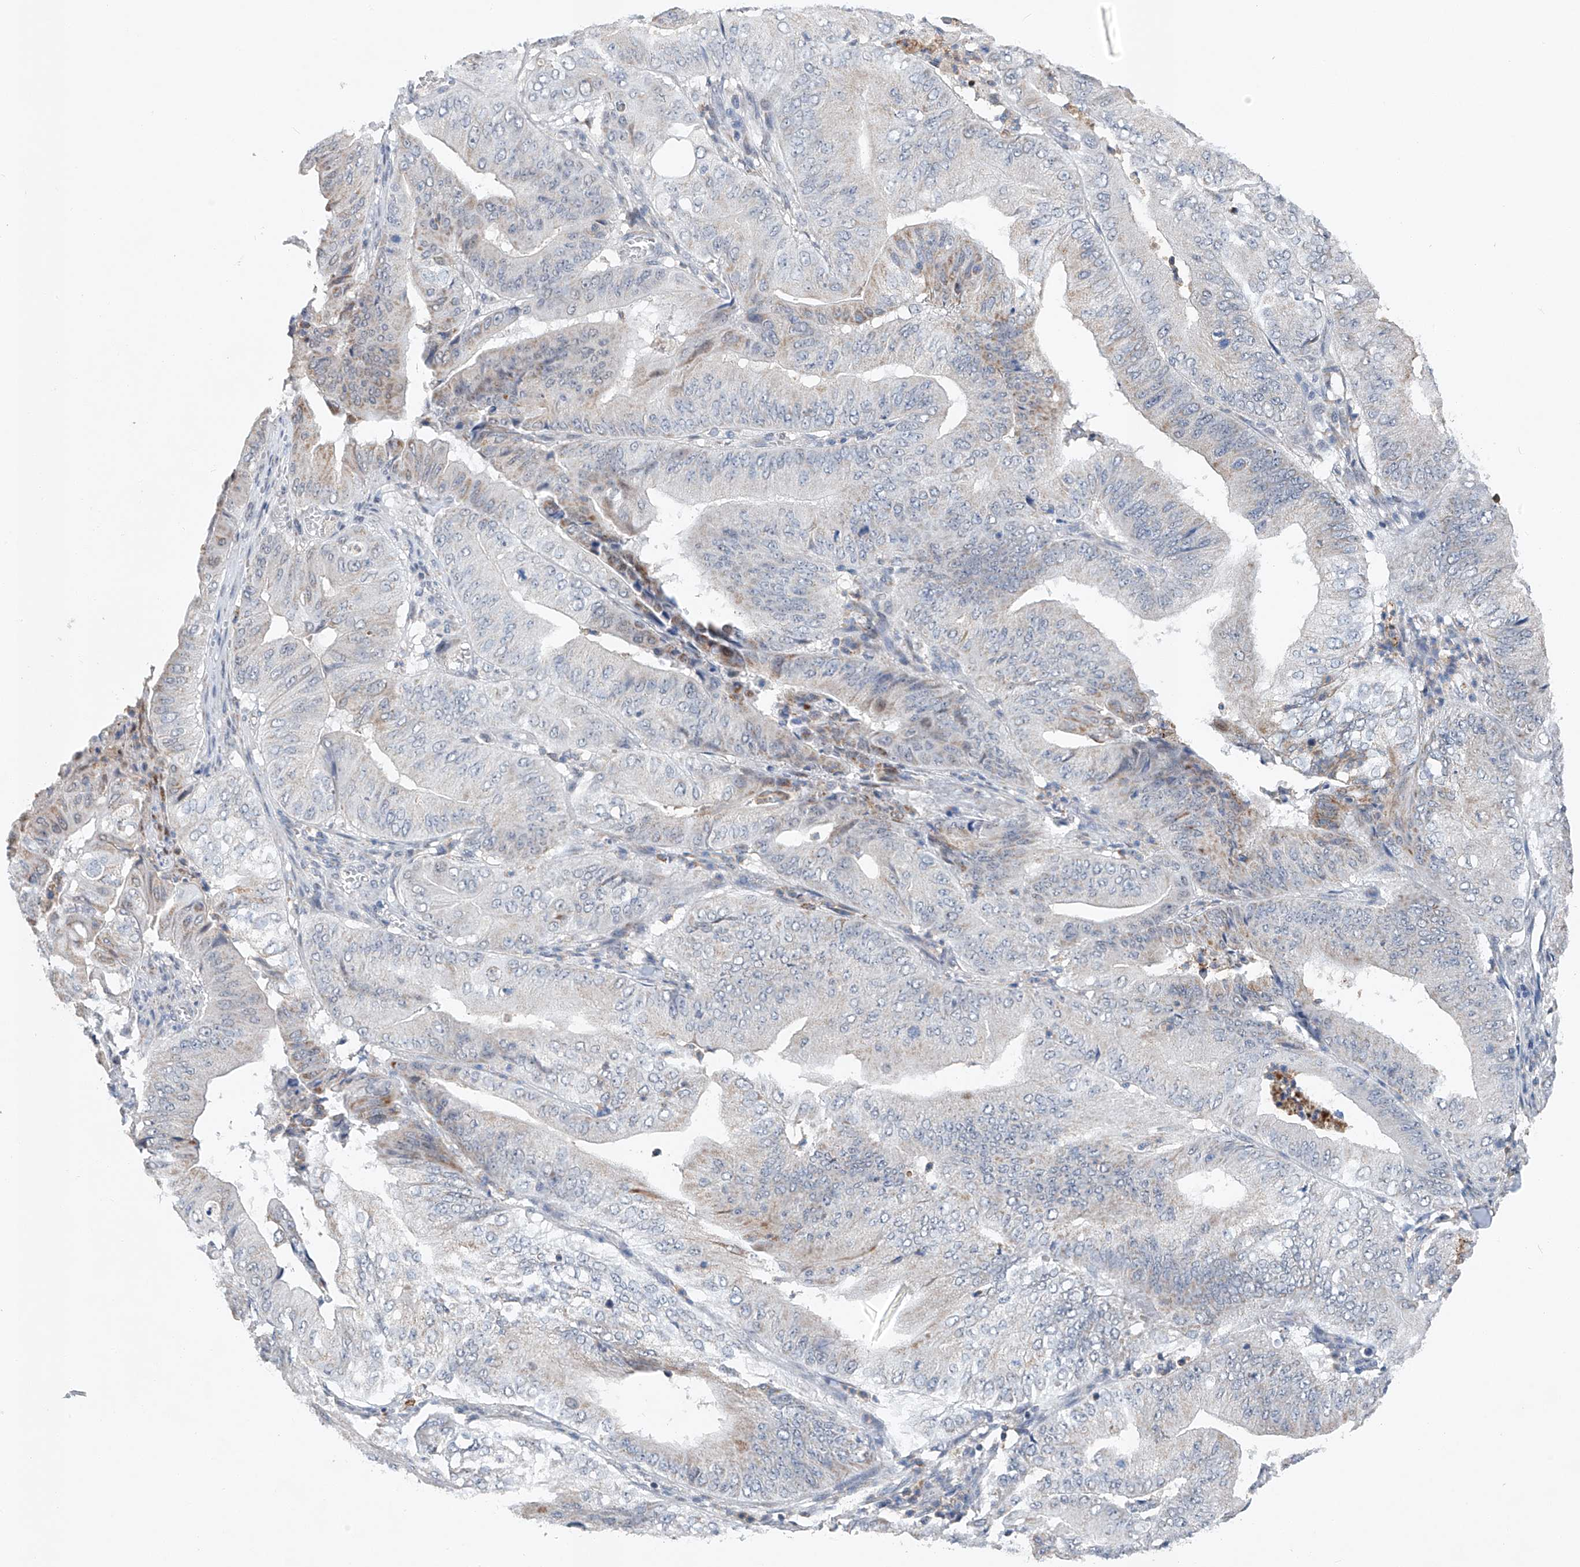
{"staining": {"intensity": "weak", "quantity": "<25%", "location": "cytoplasmic/membranous"}, "tissue": "pancreatic cancer", "cell_type": "Tumor cells", "image_type": "cancer", "snomed": [{"axis": "morphology", "description": "Adenocarcinoma, NOS"}, {"axis": "topography", "description": "Pancreas"}], "caption": "Immunohistochemistry of pancreatic adenocarcinoma shows no staining in tumor cells.", "gene": "KLF15", "patient": {"sex": "female", "age": 77}}